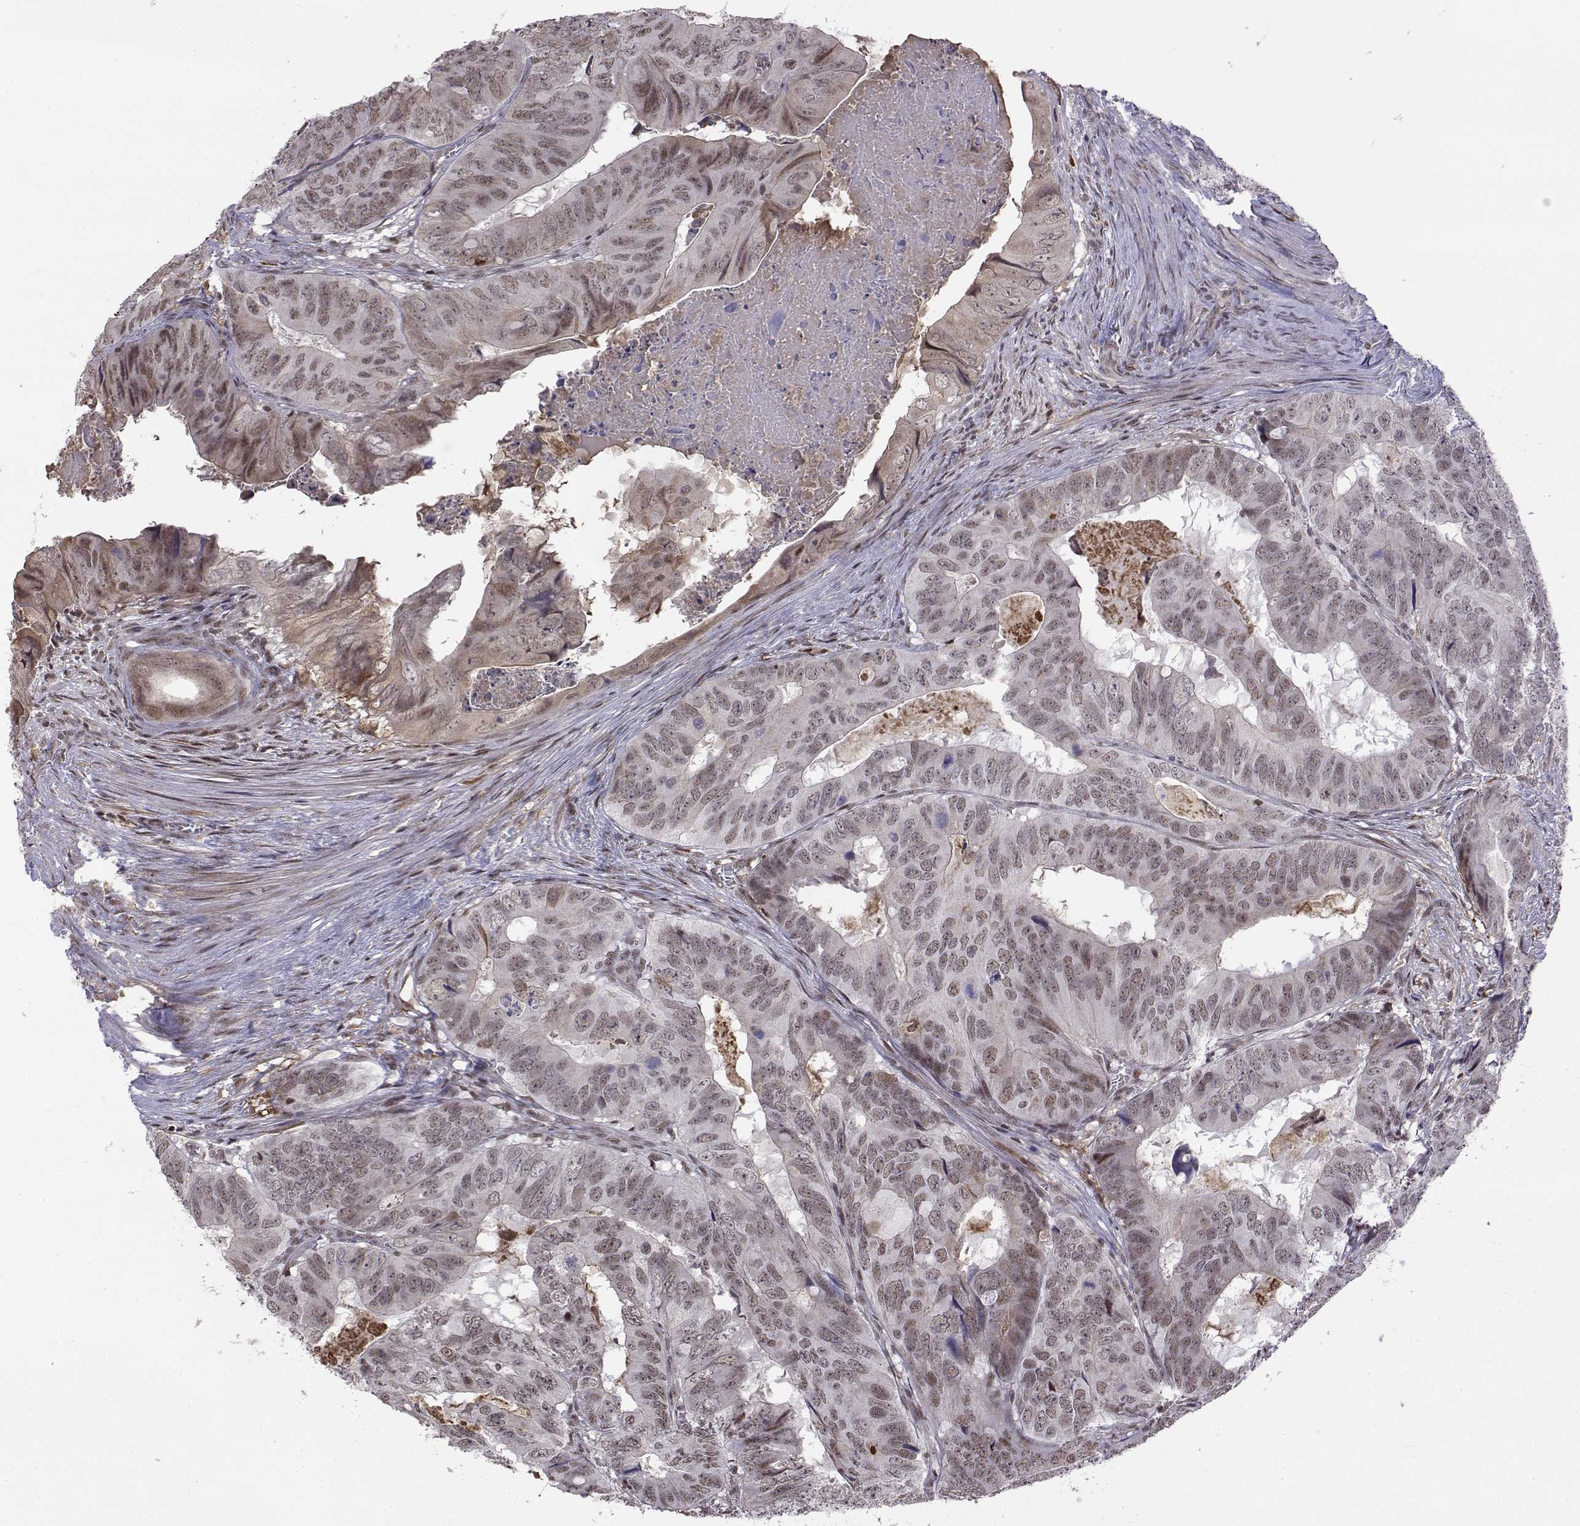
{"staining": {"intensity": "weak", "quantity": ">75%", "location": "nuclear"}, "tissue": "colorectal cancer", "cell_type": "Tumor cells", "image_type": "cancer", "snomed": [{"axis": "morphology", "description": "Adenocarcinoma, NOS"}, {"axis": "topography", "description": "Colon"}], "caption": "Adenocarcinoma (colorectal) stained for a protein exhibits weak nuclear positivity in tumor cells.", "gene": "ITGA7", "patient": {"sex": "male", "age": 79}}